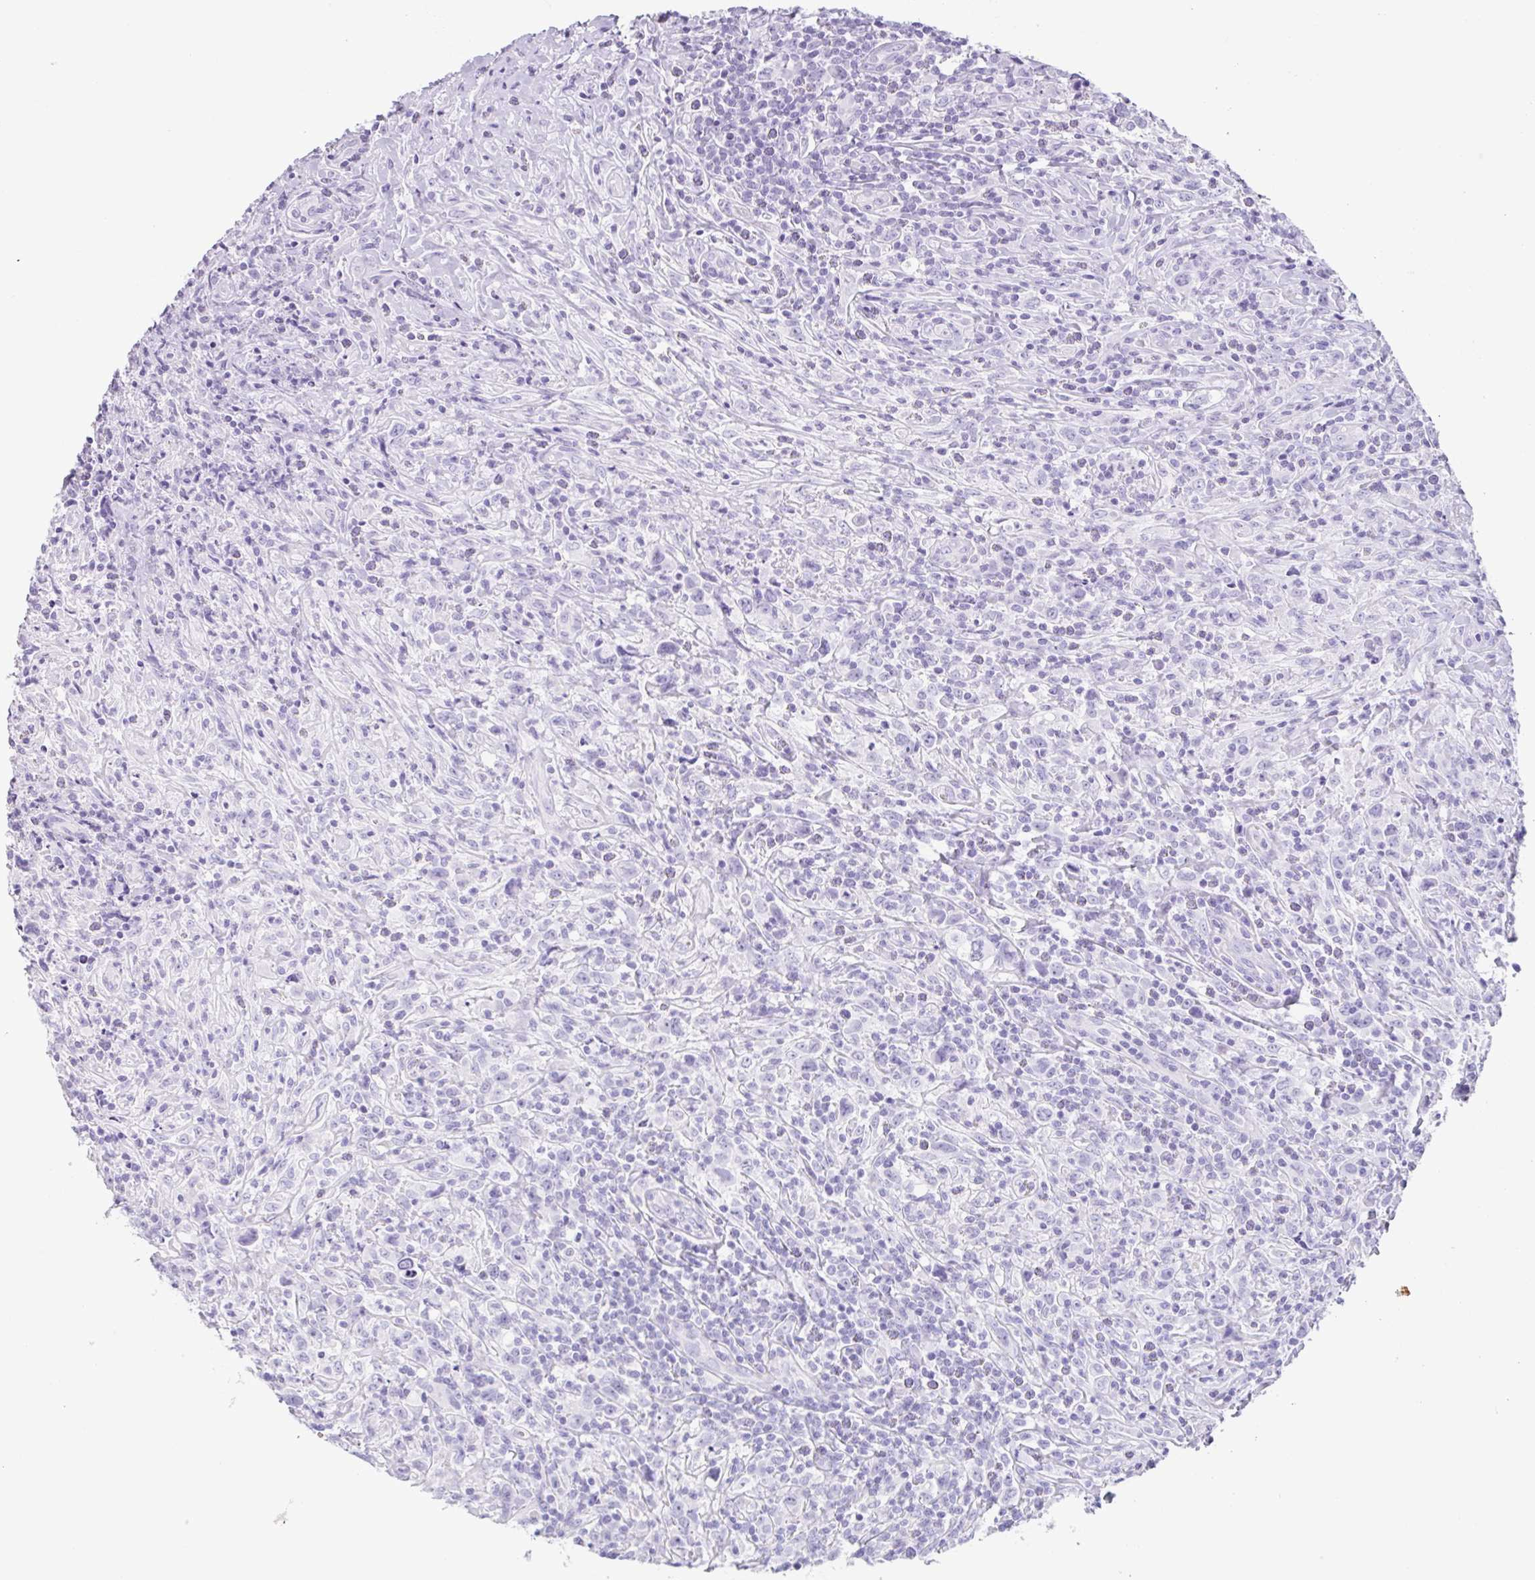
{"staining": {"intensity": "negative", "quantity": "none", "location": "none"}, "tissue": "lymphoma", "cell_type": "Tumor cells", "image_type": "cancer", "snomed": [{"axis": "morphology", "description": "Hodgkin's disease, NOS"}, {"axis": "topography", "description": "Lymph node"}], "caption": "Lymphoma was stained to show a protein in brown. There is no significant positivity in tumor cells.", "gene": "CTSE", "patient": {"sex": "female", "age": 18}}